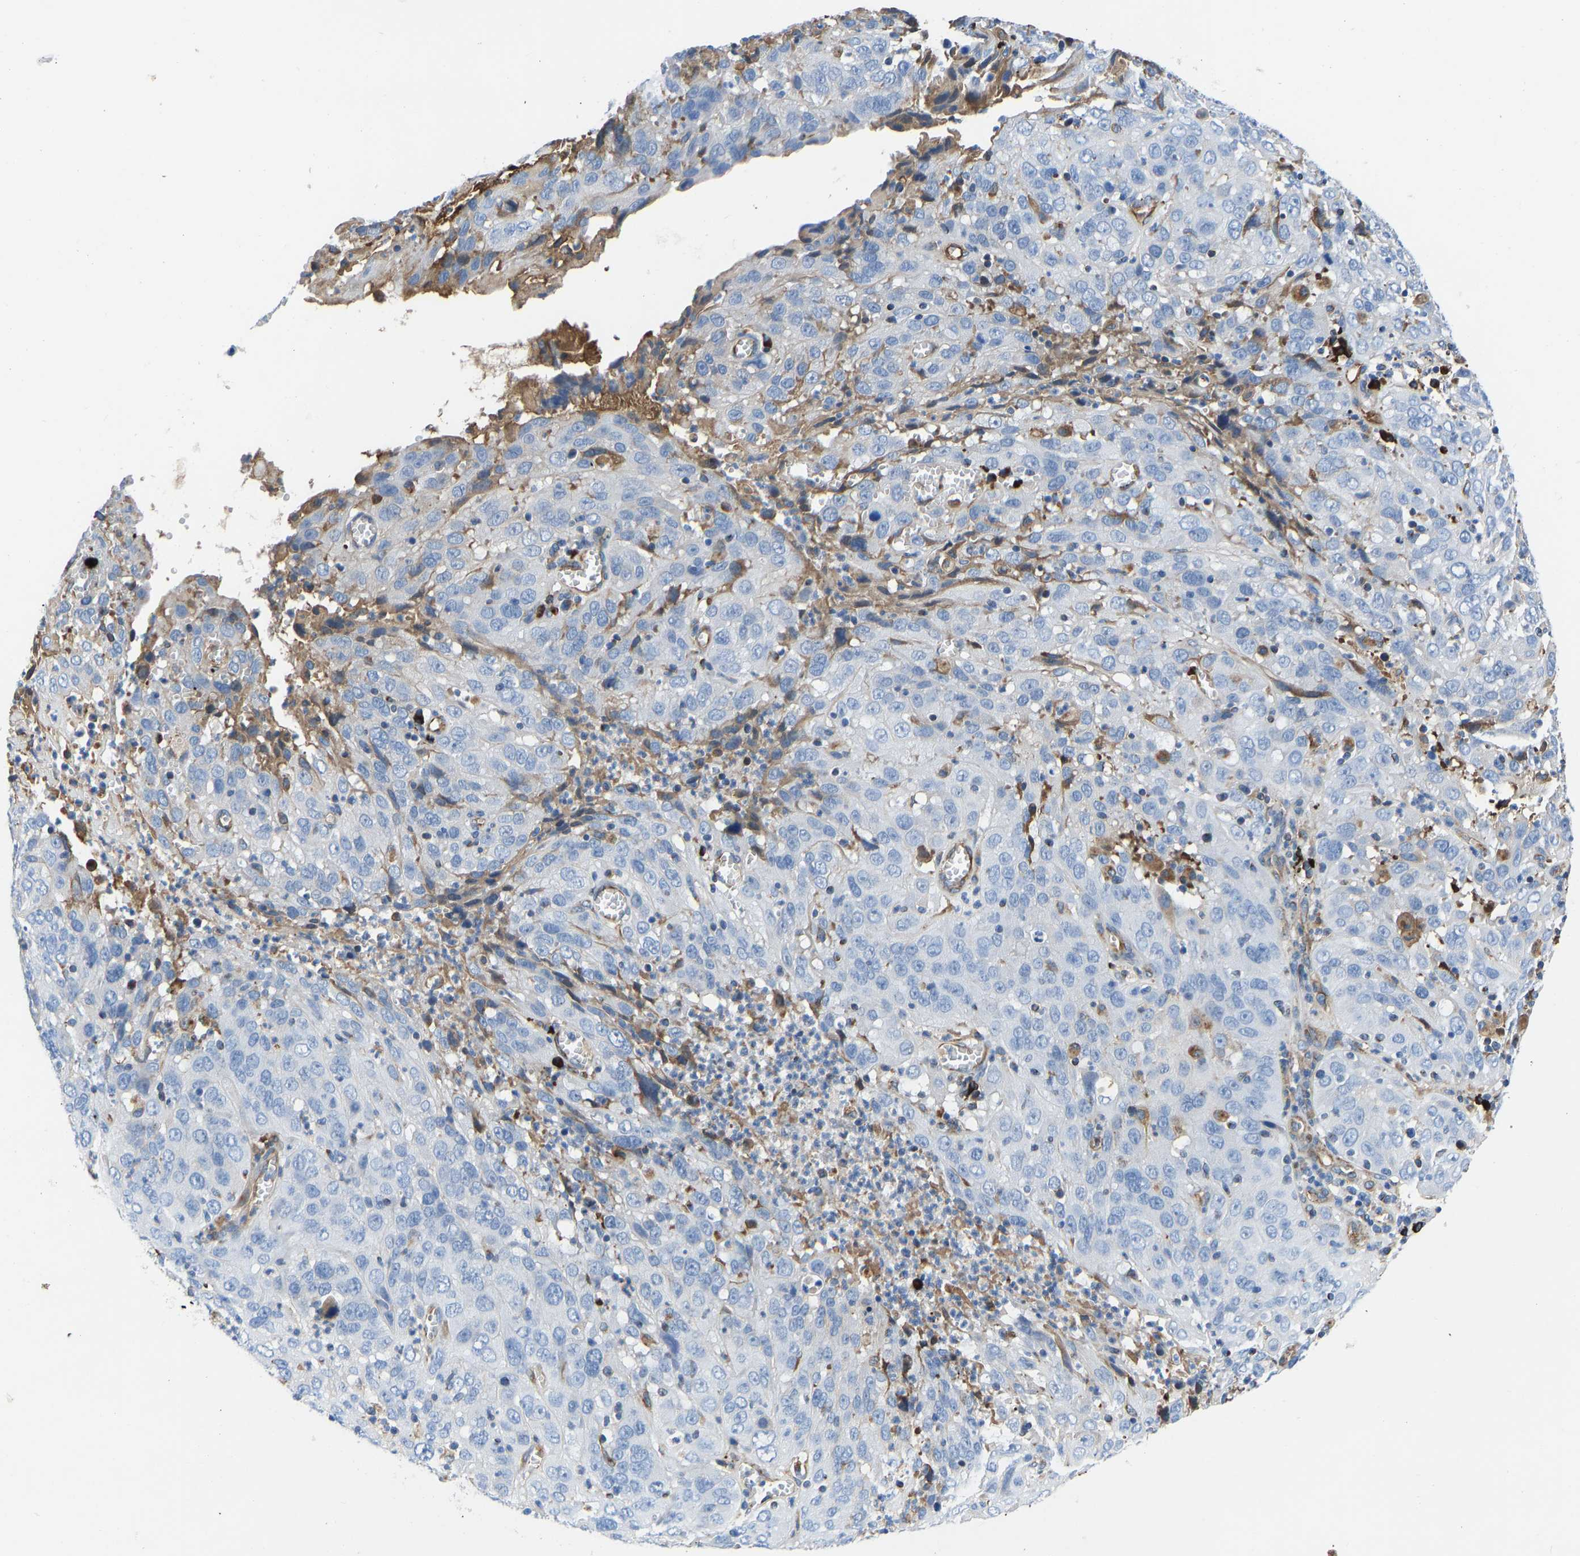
{"staining": {"intensity": "negative", "quantity": "none", "location": "none"}, "tissue": "cervical cancer", "cell_type": "Tumor cells", "image_type": "cancer", "snomed": [{"axis": "morphology", "description": "Squamous cell carcinoma, NOS"}, {"axis": "topography", "description": "Cervix"}], "caption": "IHC micrograph of cervical squamous cell carcinoma stained for a protein (brown), which displays no staining in tumor cells.", "gene": "HSPG2", "patient": {"sex": "female", "age": 32}}